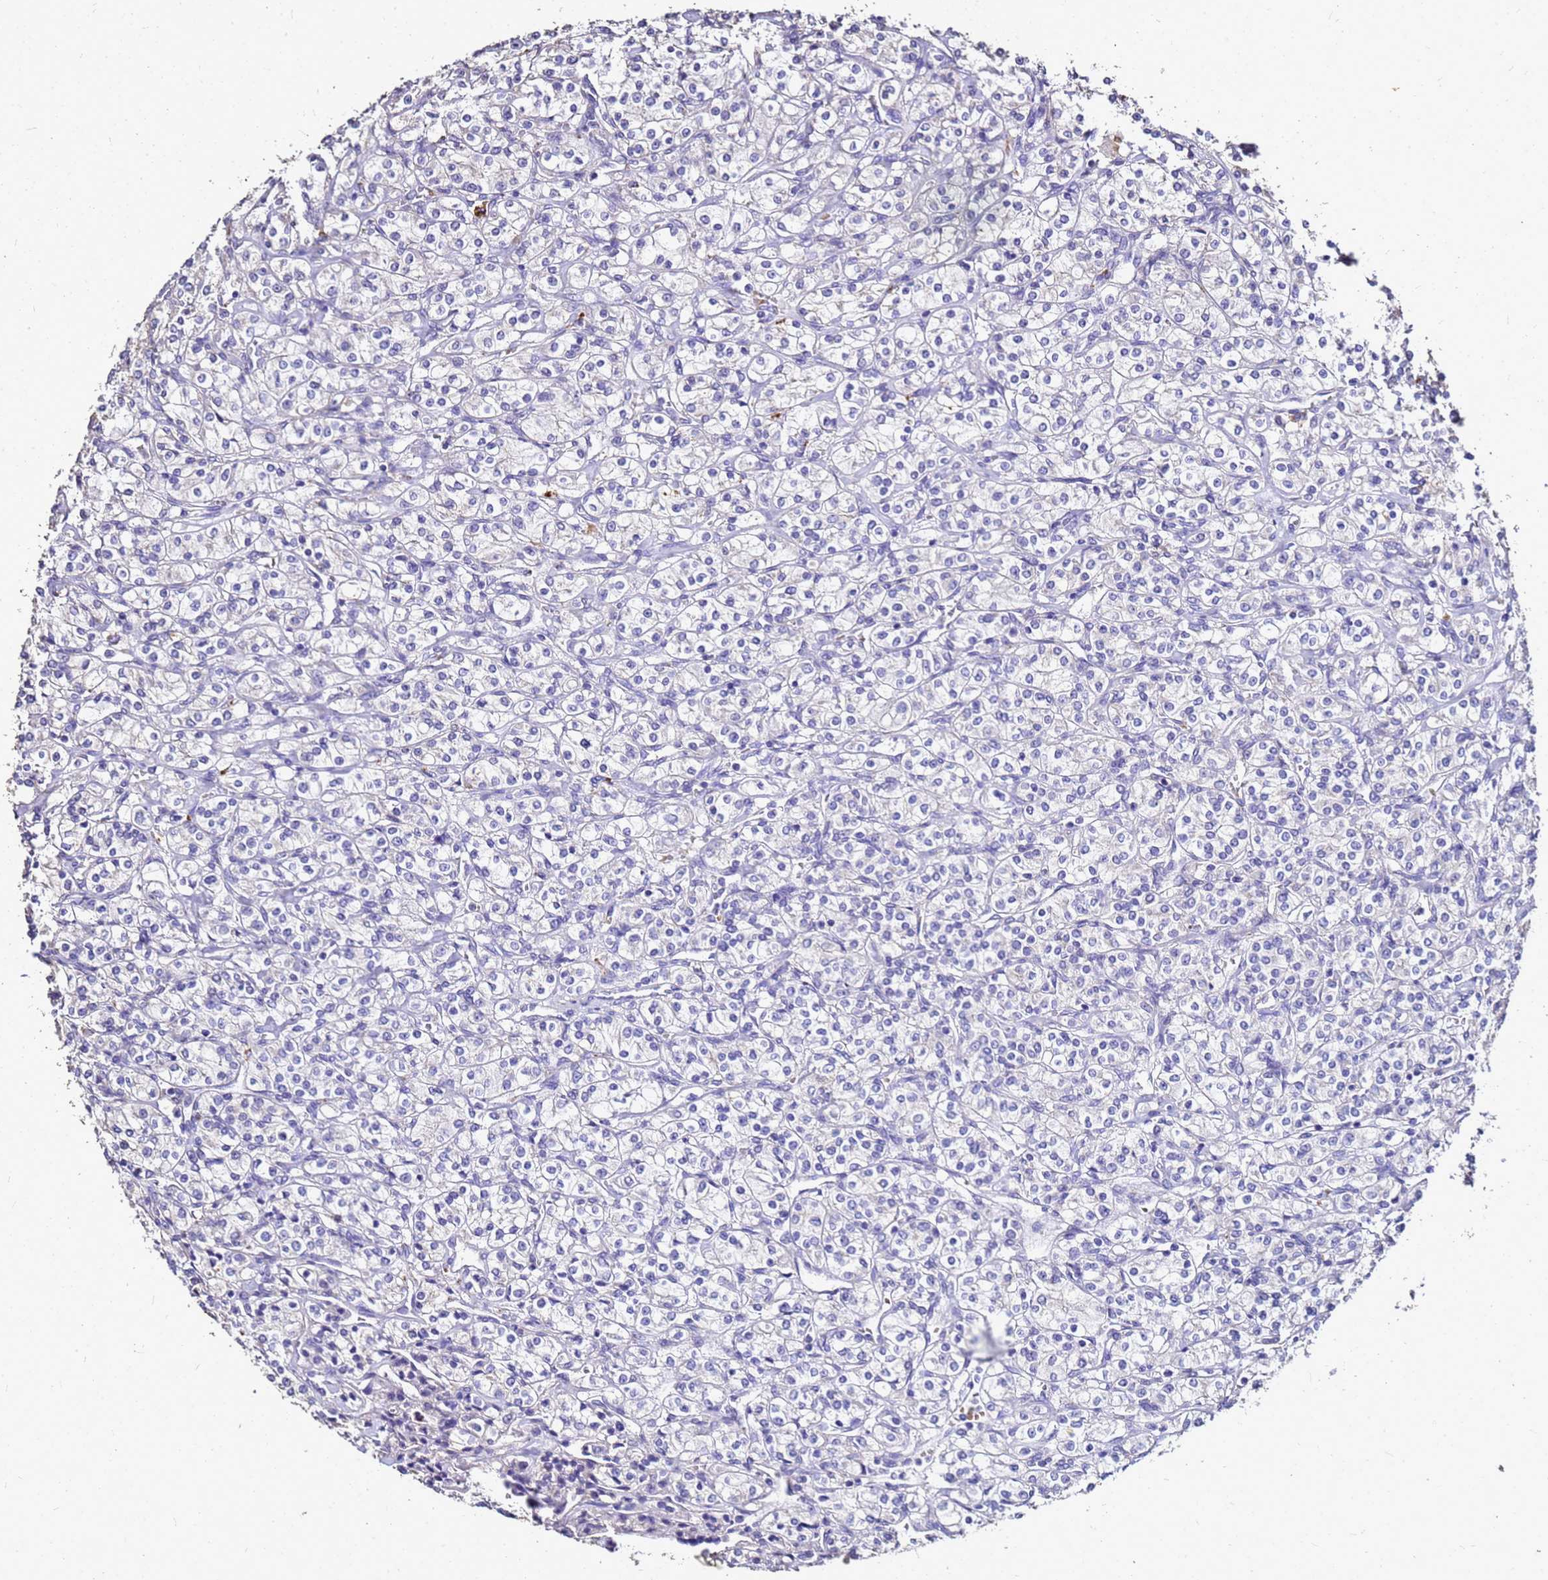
{"staining": {"intensity": "negative", "quantity": "none", "location": "none"}, "tissue": "renal cancer", "cell_type": "Tumor cells", "image_type": "cancer", "snomed": [{"axis": "morphology", "description": "Adenocarcinoma, NOS"}, {"axis": "topography", "description": "Kidney"}], "caption": "There is no significant staining in tumor cells of renal cancer.", "gene": "S100A2", "patient": {"sex": "male", "age": 77}}